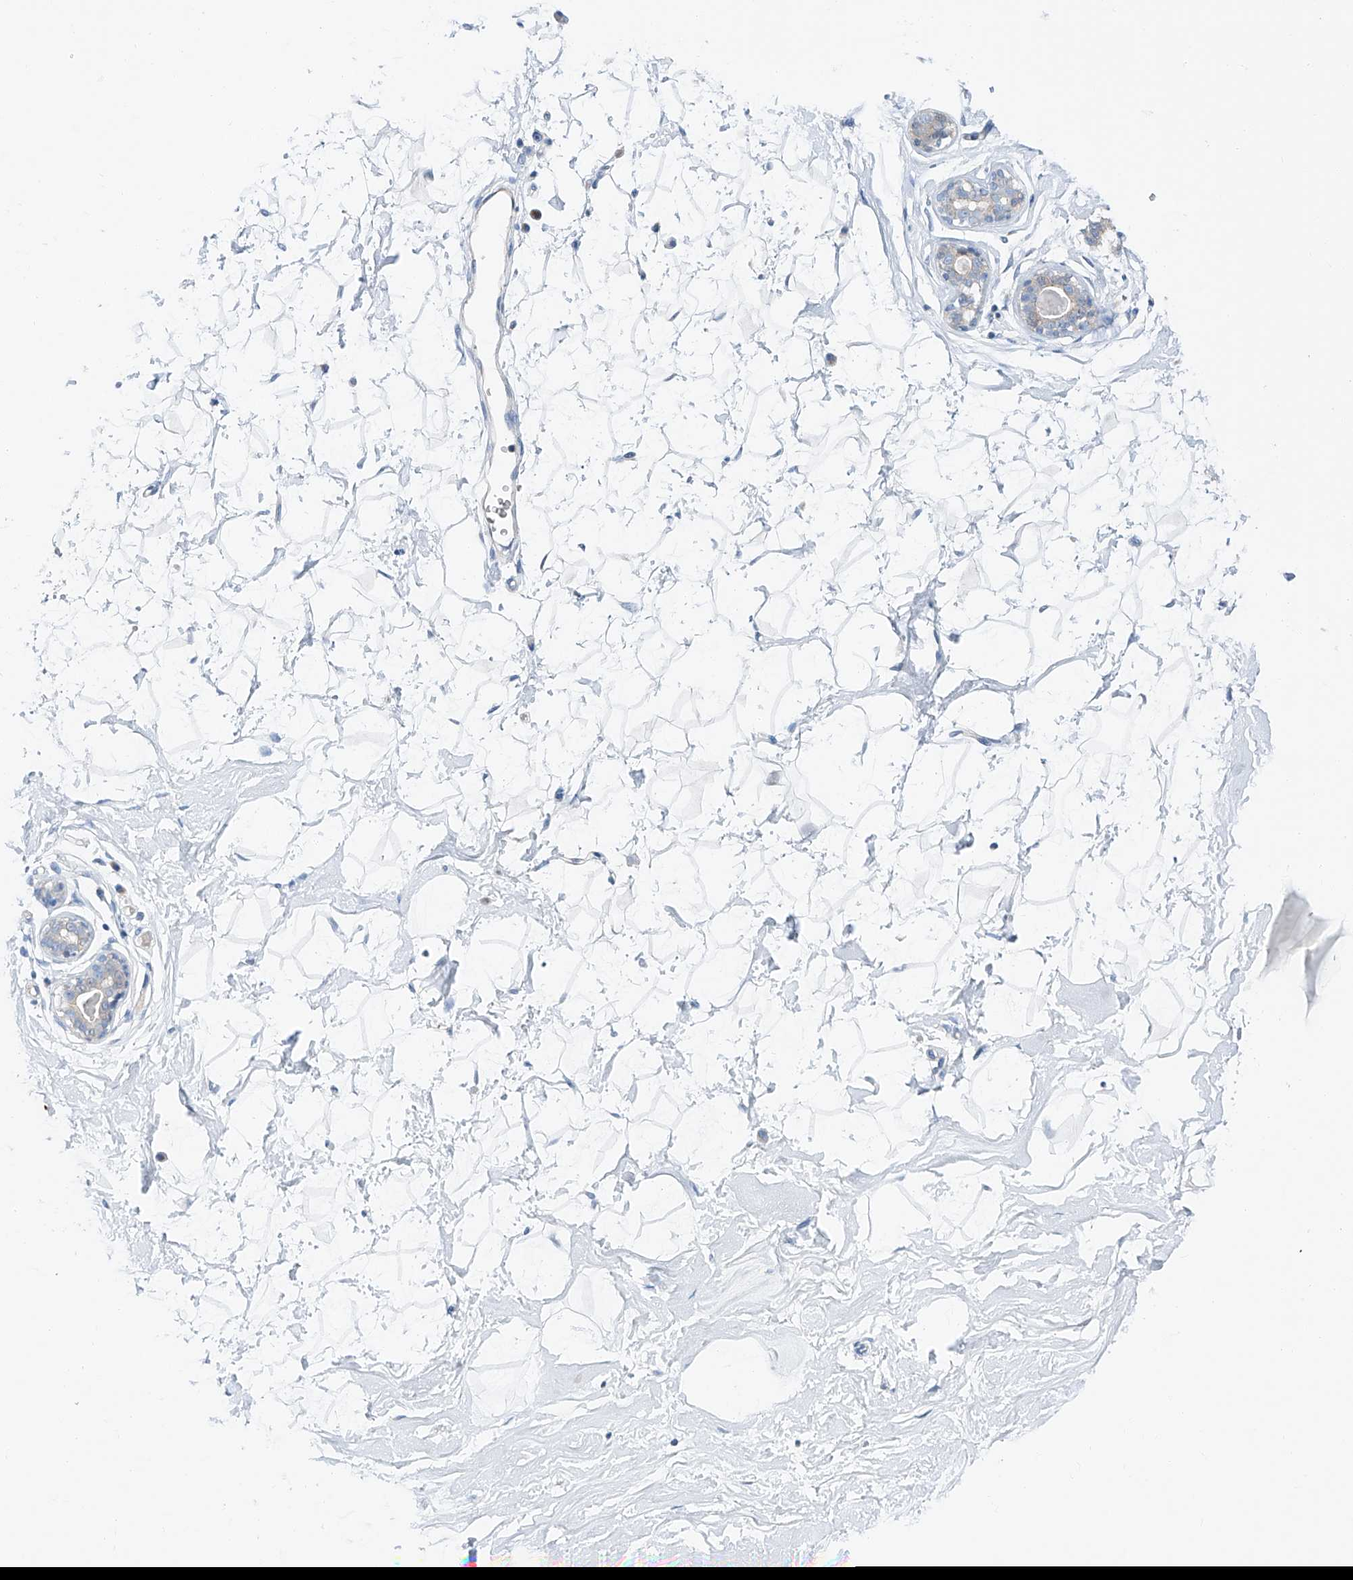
{"staining": {"intensity": "negative", "quantity": "none", "location": "none"}, "tissue": "breast", "cell_type": "Adipocytes", "image_type": "normal", "snomed": [{"axis": "morphology", "description": "Normal tissue, NOS"}, {"axis": "morphology", "description": "Adenoma, NOS"}, {"axis": "topography", "description": "Breast"}], "caption": "Human breast stained for a protein using IHC demonstrates no positivity in adipocytes.", "gene": "CLDND1", "patient": {"sex": "female", "age": 23}}